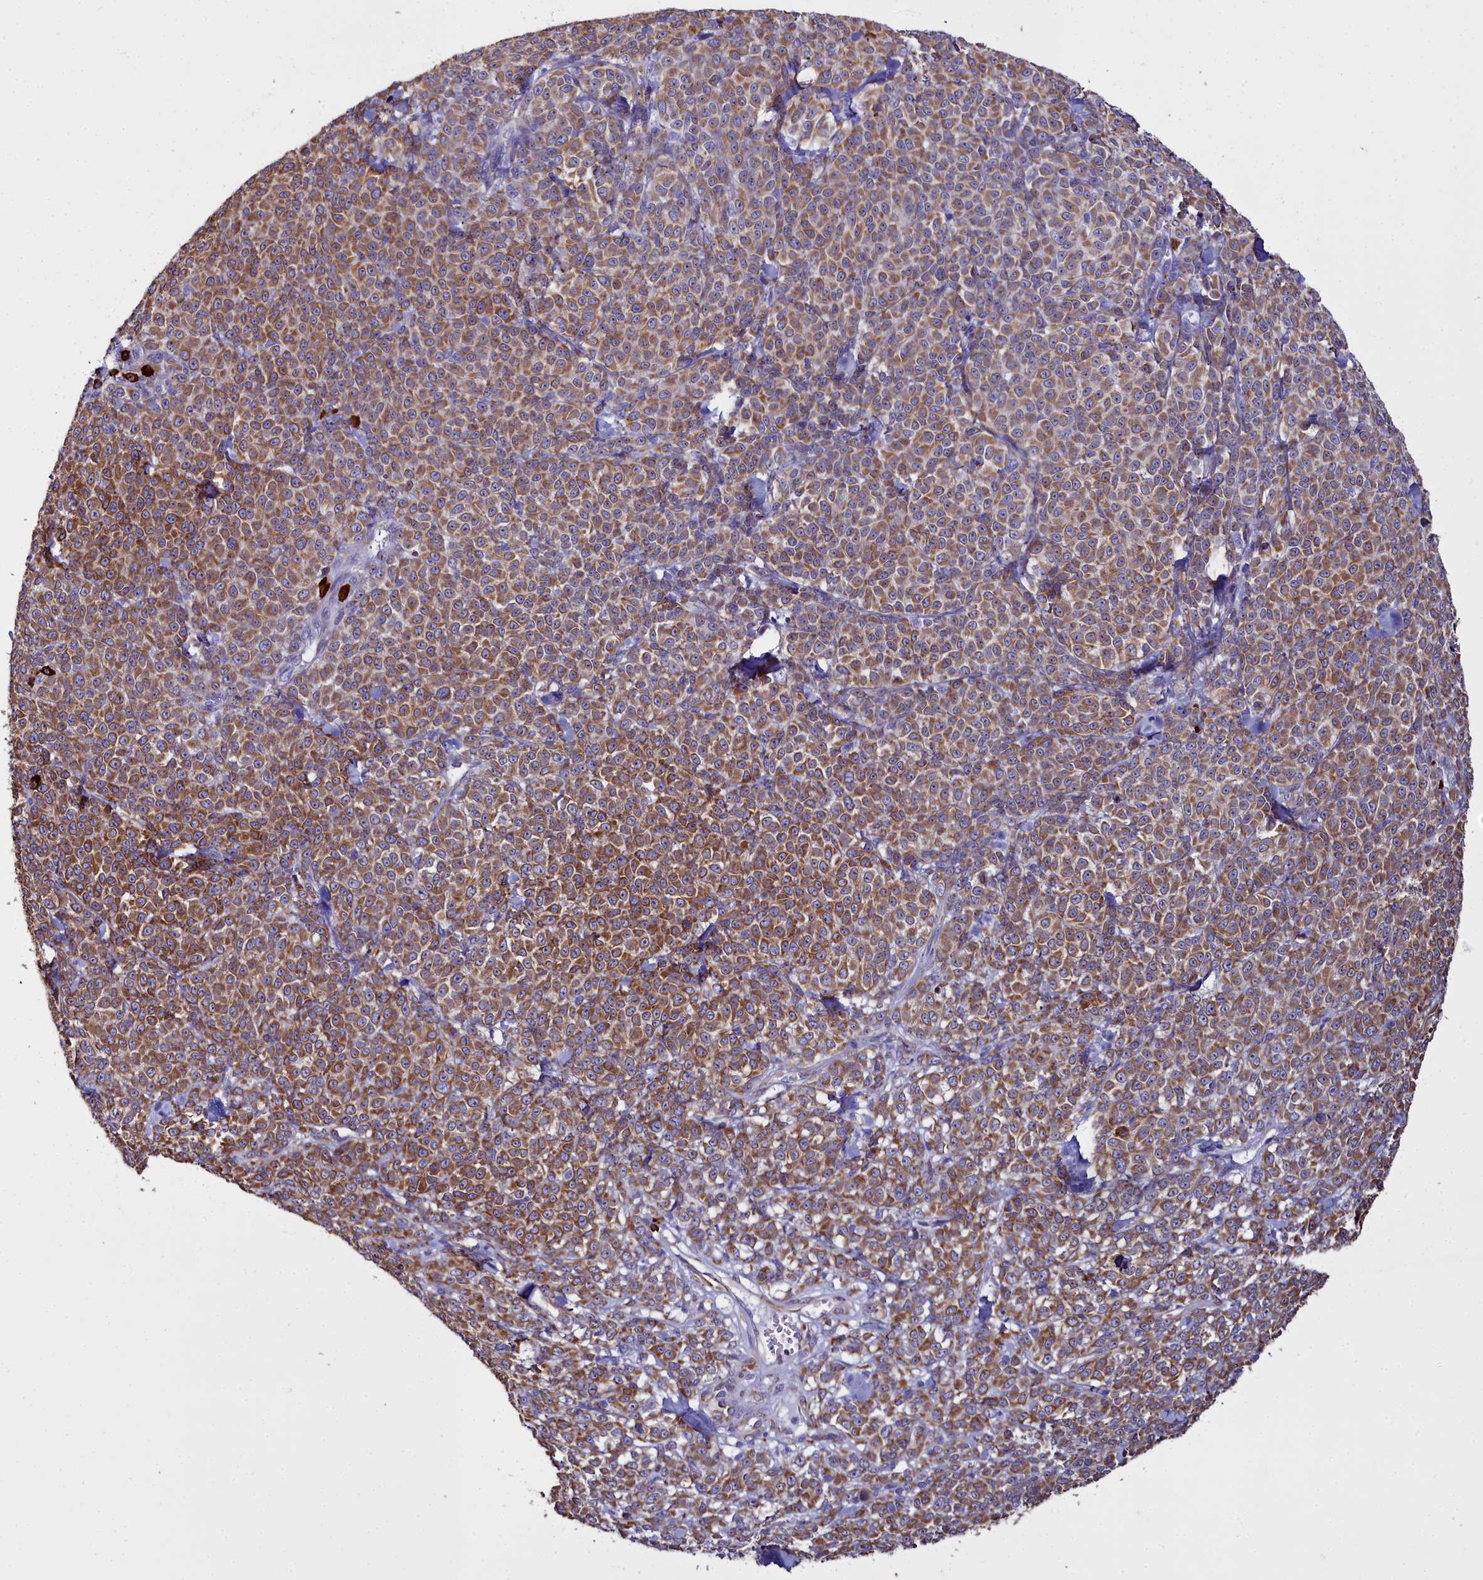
{"staining": {"intensity": "strong", "quantity": ">75%", "location": "cytoplasmic/membranous"}, "tissue": "melanoma", "cell_type": "Tumor cells", "image_type": "cancer", "snomed": [{"axis": "morphology", "description": "Normal tissue, NOS"}, {"axis": "morphology", "description": "Malignant melanoma, NOS"}, {"axis": "topography", "description": "Skin"}], "caption": "The immunohistochemical stain shows strong cytoplasmic/membranous expression in tumor cells of malignant melanoma tissue.", "gene": "TXNDC5", "patient": {"sex": "female", "age": 34}}